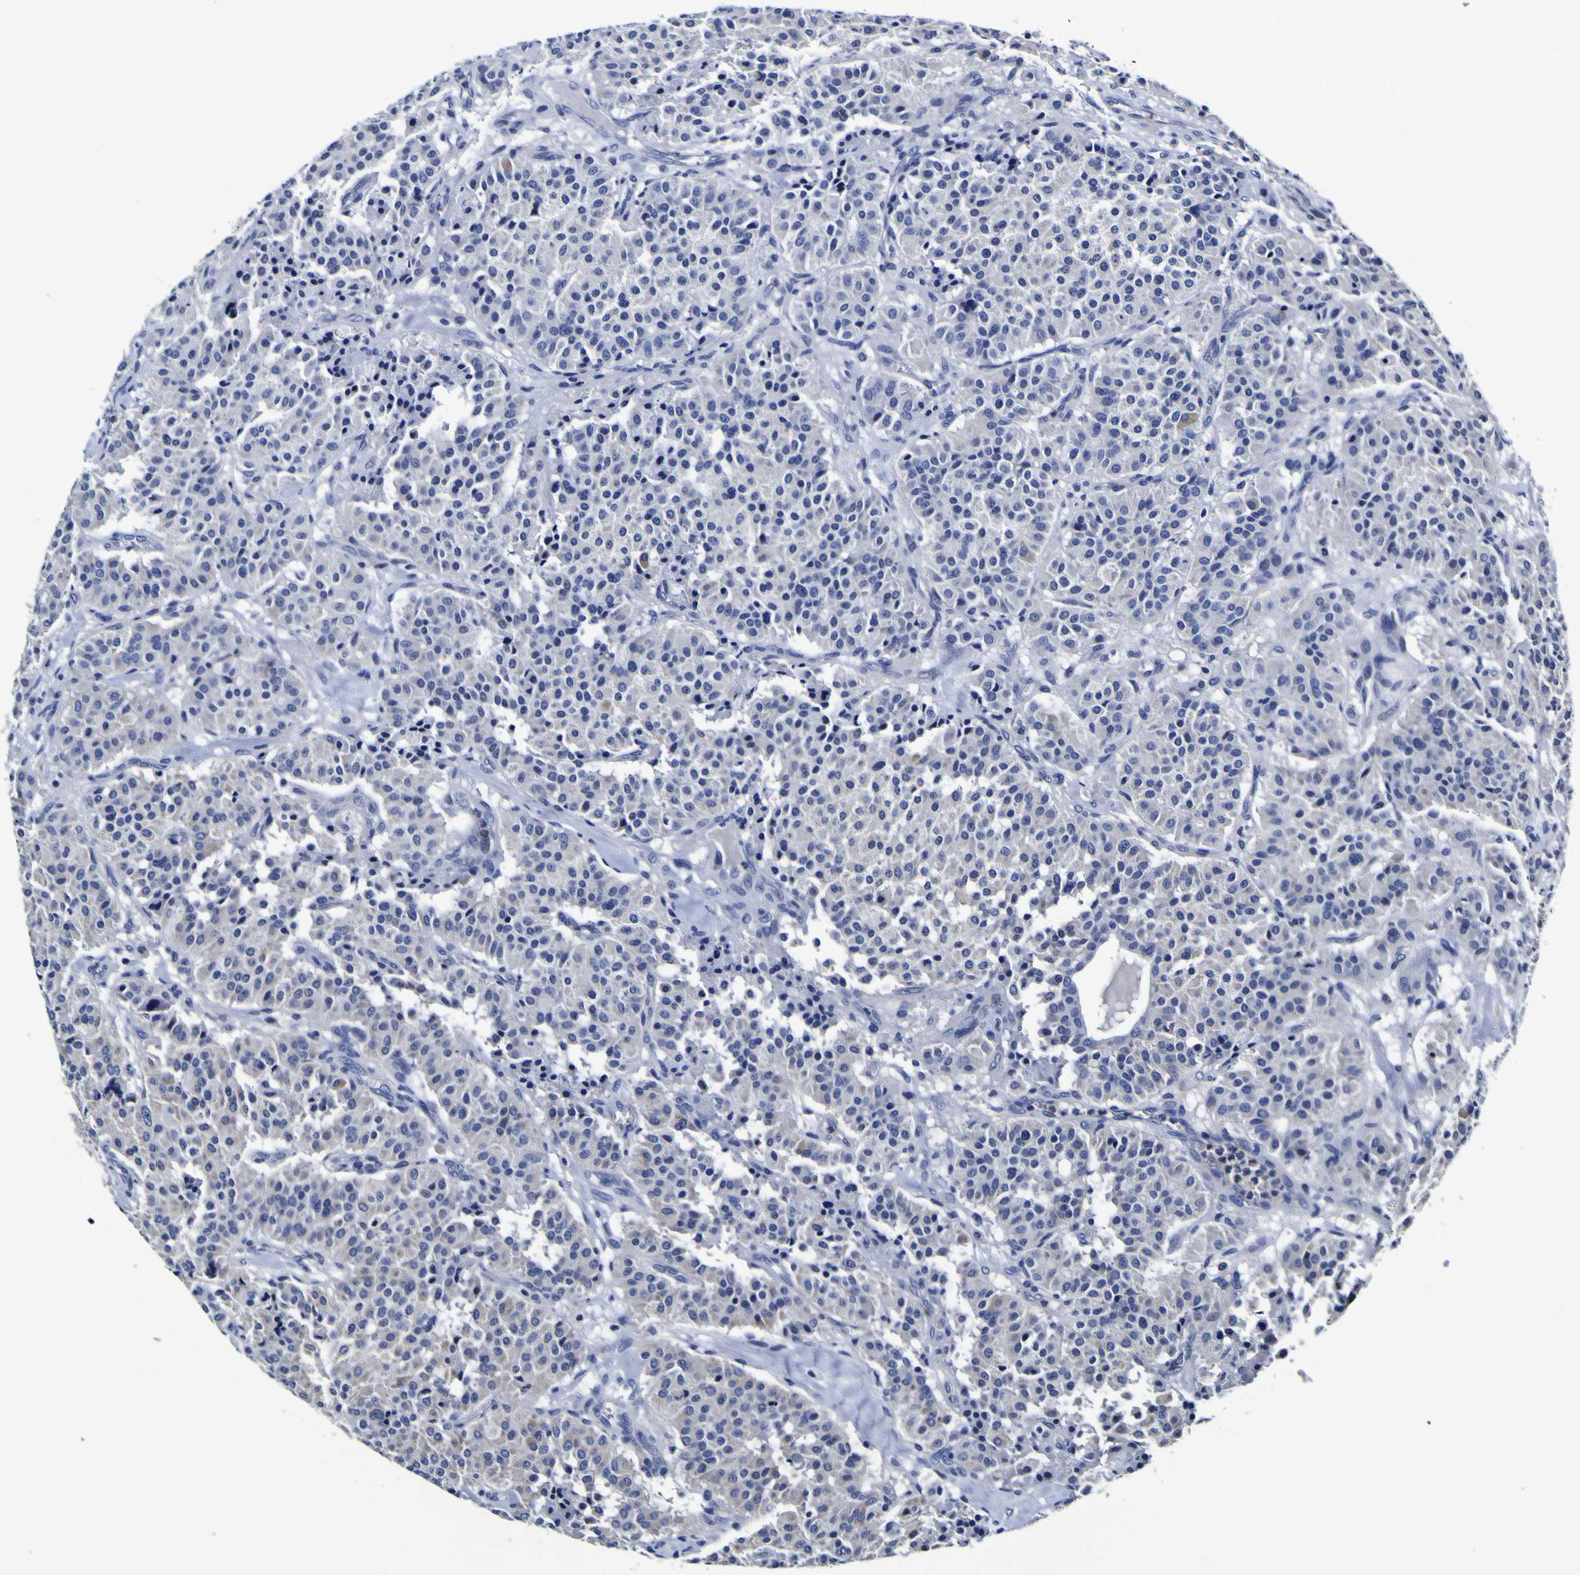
{"staining": {"intensity": "negative", "quantity": "none", "location": "none"}, "tissue": "carcinoid", "cell_type": "Tumor cells", "image_type": "cancer", "snomed": [{"axis": "morphology", "description": "Carcinoid, malignant, NOS"}, {"axis": "topography", "description": "Lung"}], "caption": "Immunohistochemistry histopathology image of neoplastic tissue: human carcinoid stained with DAB (3,3'-diaminobenzidine) shows no significant protein positivity in tumor cells. Nuclei are stained in blue.", "gene": "PANK4", "patient": {"sex": "male", "age": 30}}